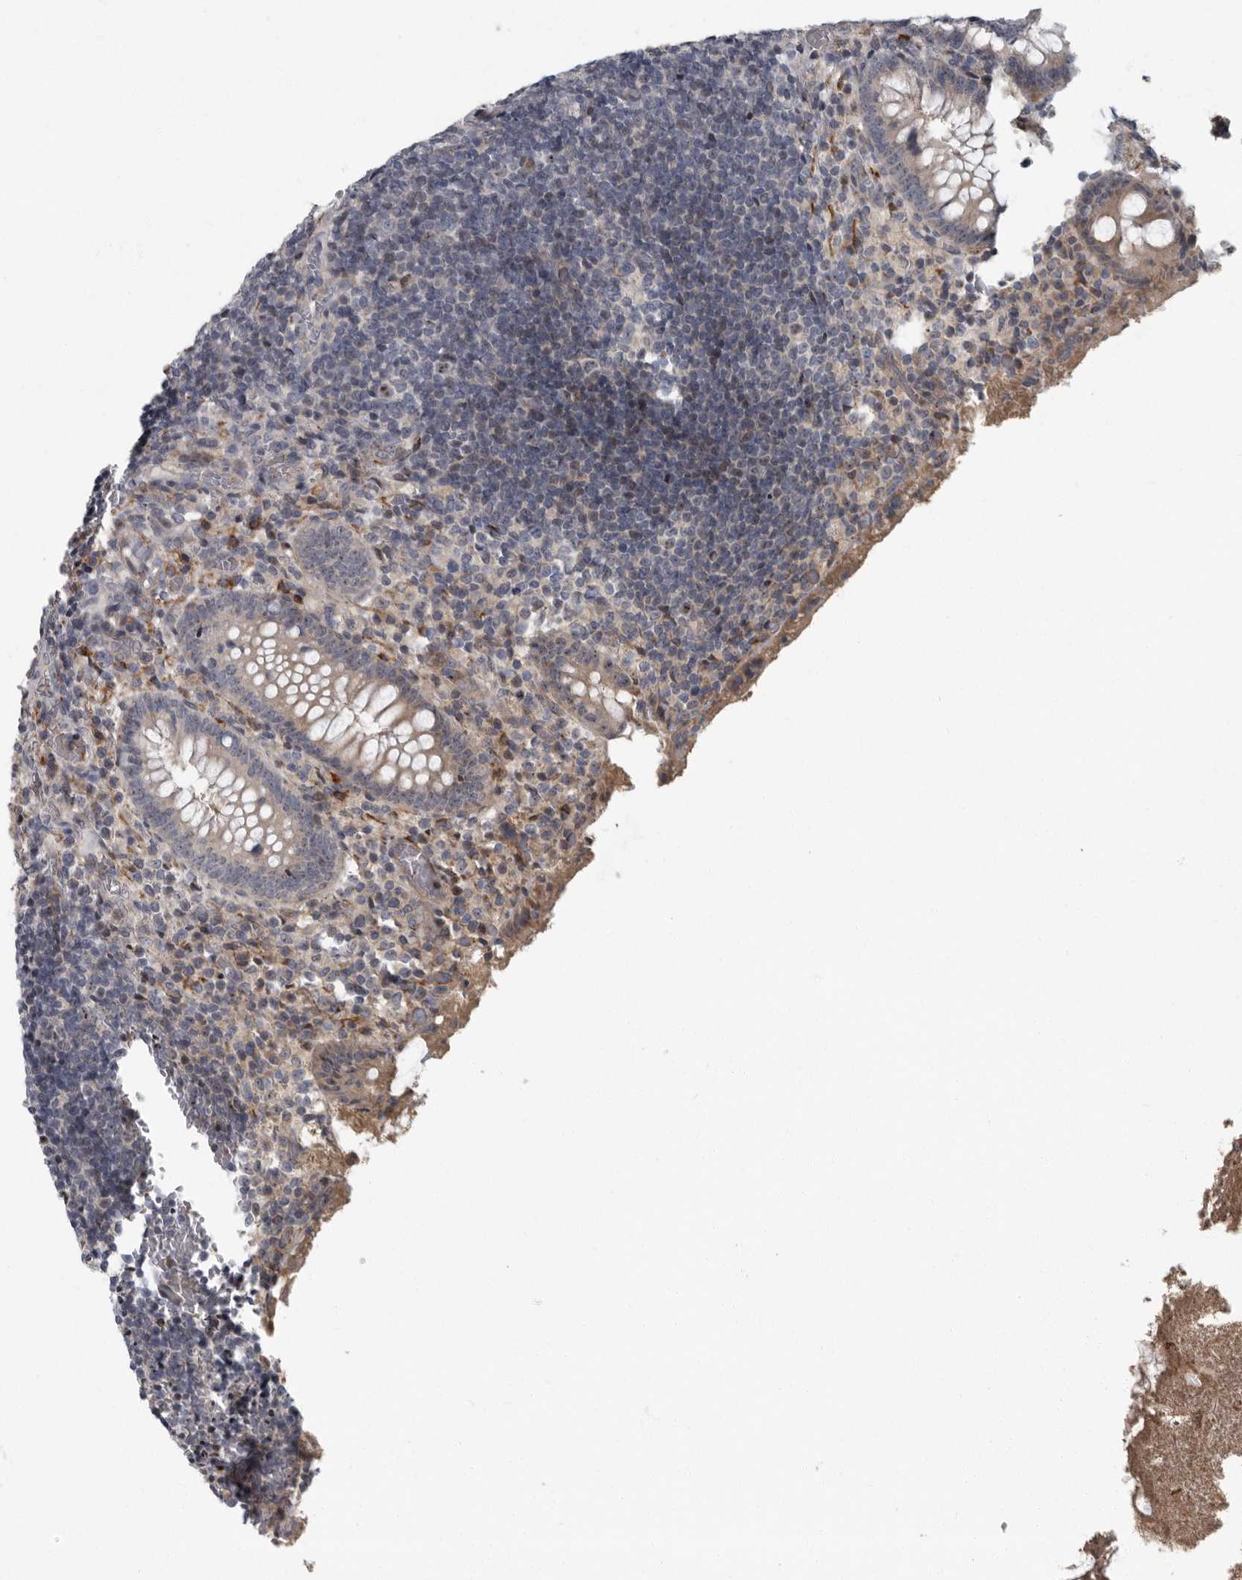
{"staining": {"intensity": "moderate", "quantity": "25%-75%", "location": "cytoplasmic/membranous"}, "tissue": "appendix", "cell_type": "Glandular cells", "image_type": "normal", "snomed": [{"axis": "morphology", "description": "Normal tissue, NOS"}, {"axis": "topography", "description": "Appendix"}], "caption": "Unremarkable appendix exhibits moderate cytoplasmic/membranous expression in about 25%-75% of glandular cells The staining is performed using DAB brown chromogen to label protein expression. The nuclei are counter-stained blue using hematoxylin..", "gene": "PDCD11", "patient": {"sex": "female", "age": 17}}